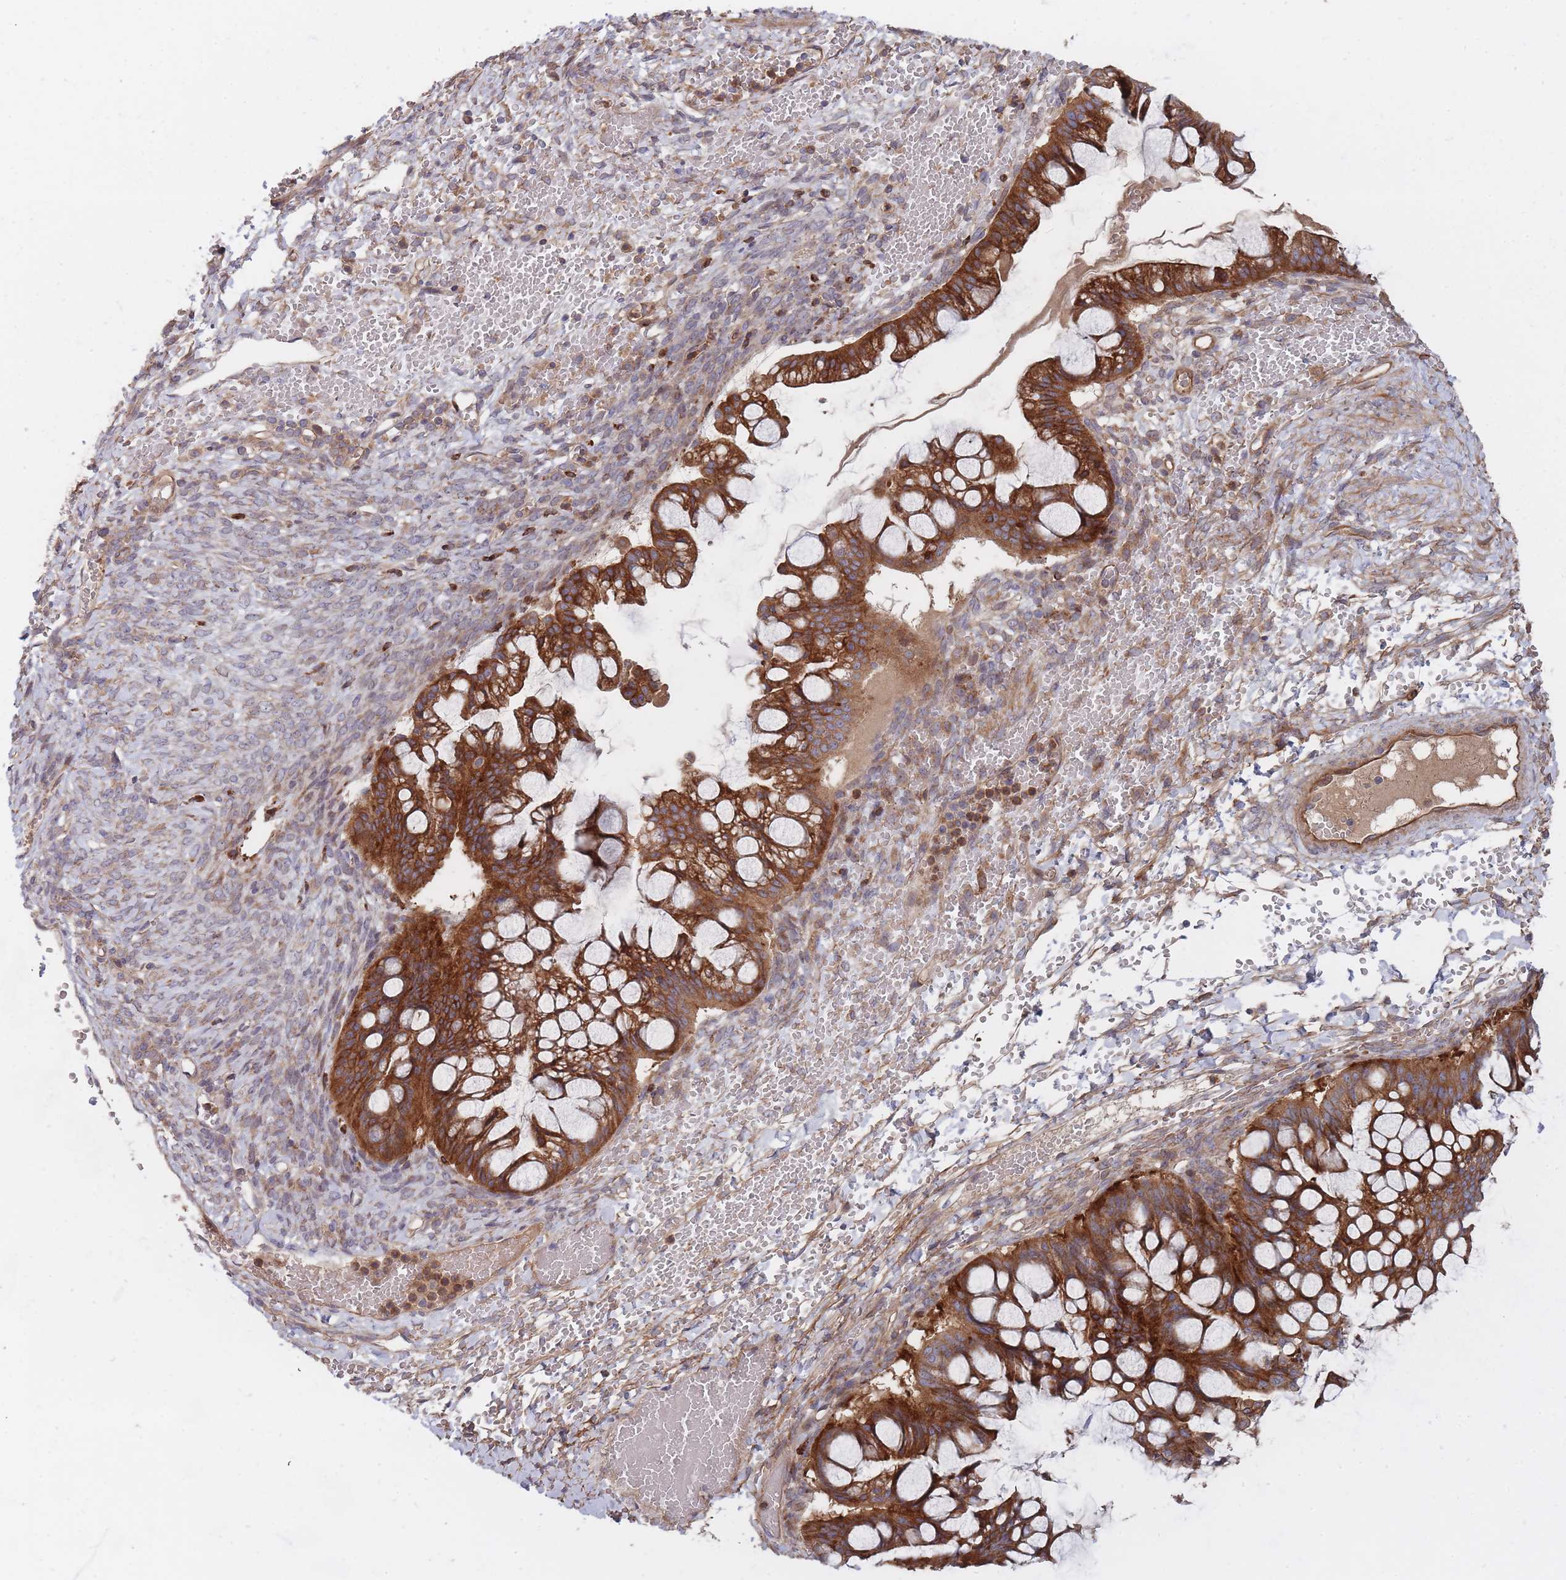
{"staining": {"intensity": "strong", "quantity": ">75%", "location": "cytoplasmic/membranous"}, "tissue": "ovarian cancer", "cell_type": "Tumor cells", "image_type": "cancer", "snomed": [{"axis": "morphology", "description": "Cystadenocarcinoma, mucinous, NOS"}, {"axis": "topography", "description": "Ovary"}], "caption": "An image showing strong cytoplasmic/membranous expression in approximately >75% of tumor cells in mucinous cystadenocarcinoma (ovarian), as visualized by brown immunohistochemical staining.", "gene": "THSD7B", "patient": {"sex": "female", "age": 73}}